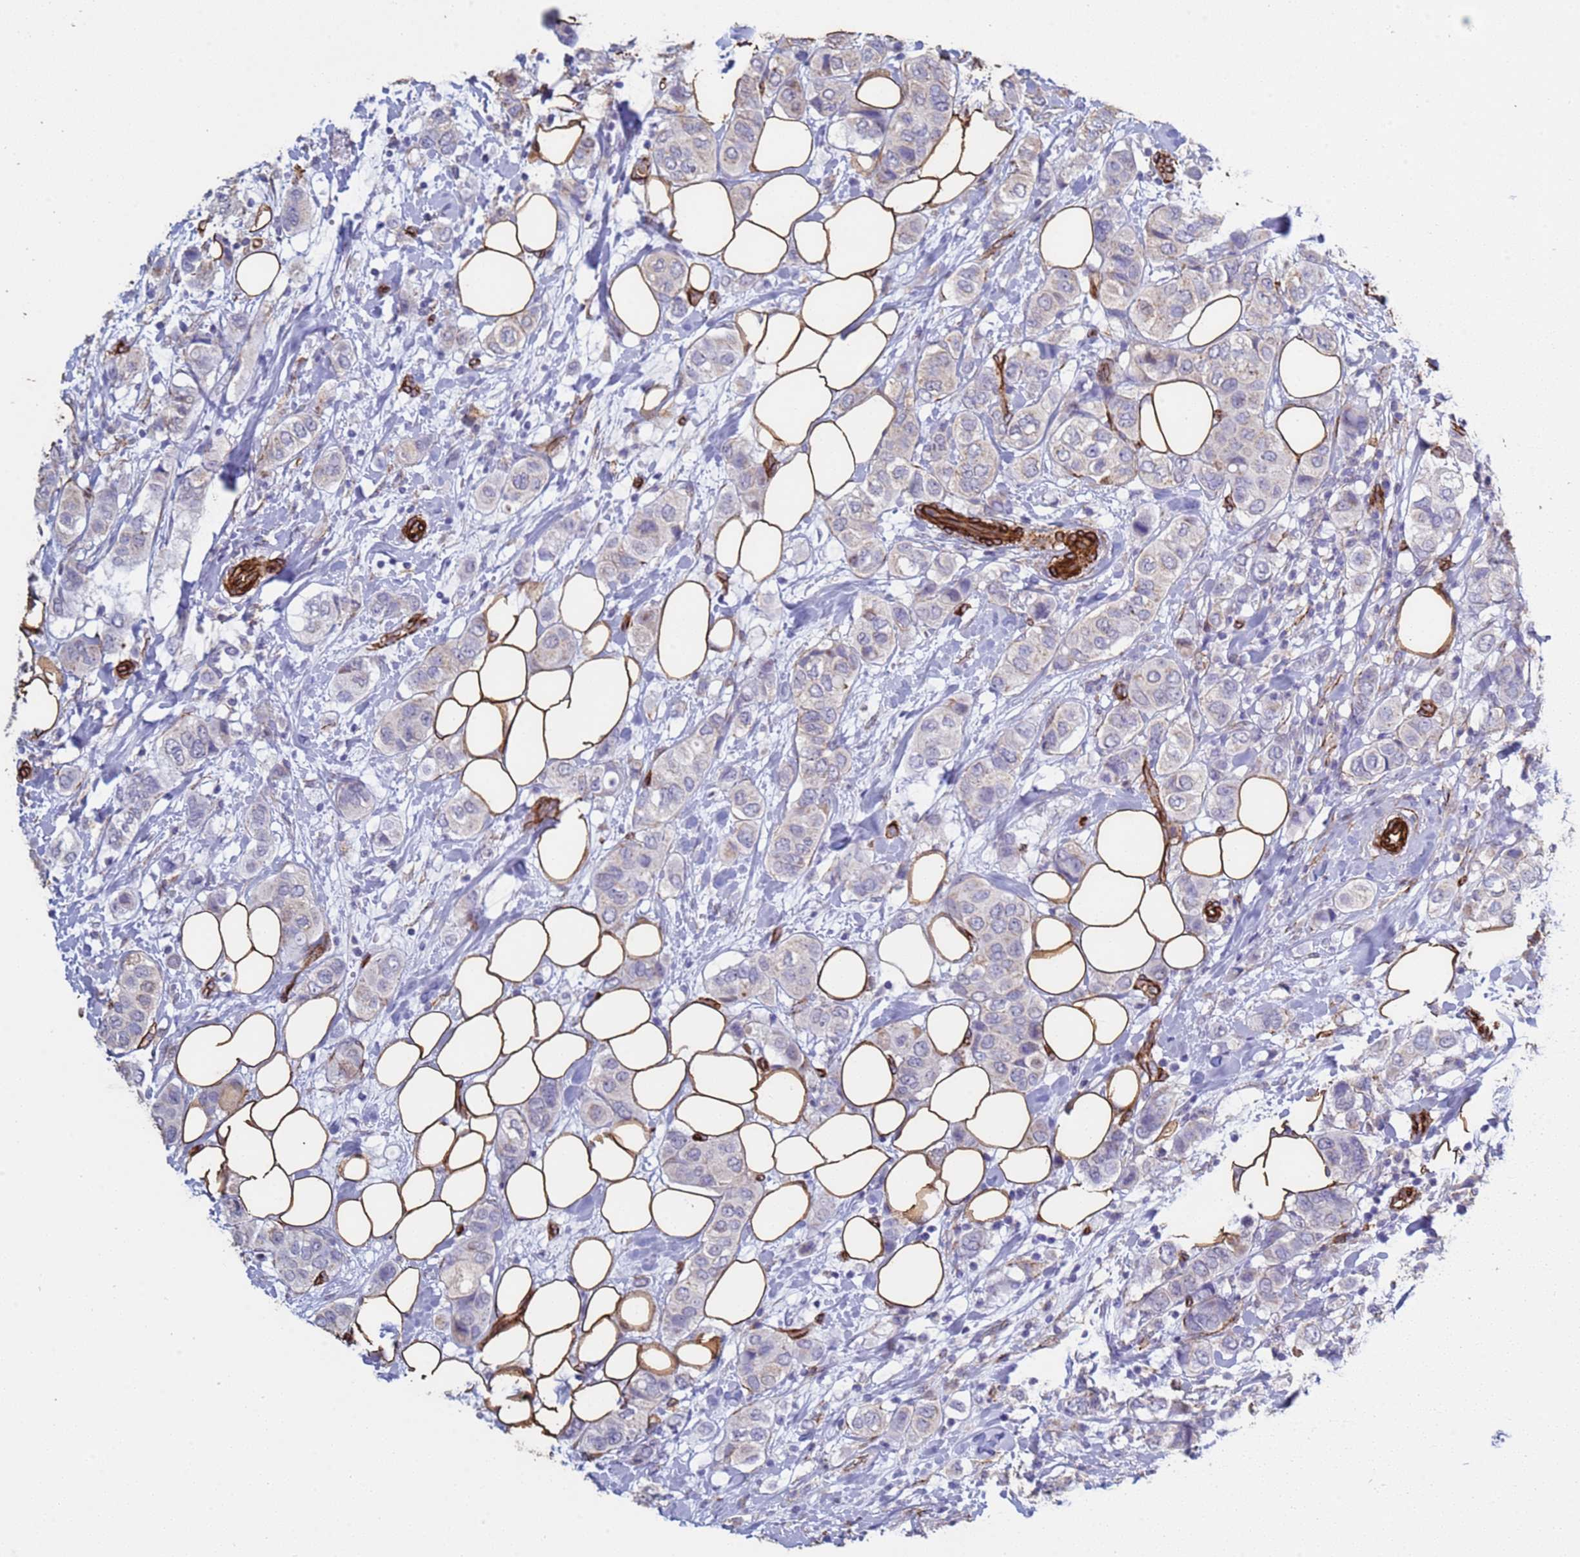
{"staining": {"intensity": "negative", "quantity": "none", "location": "none"}, "tissue": "breast cancer", "cell_type": "Tumor cells", "image_type": "cancer", "snomed": [{"axis": "morphology", "description": "Lobular carcinoma"}, {"axis": "topography", "description": "Breast"}], "caption": "Protein analysis of breast cancer (lobular carcinoma) exhibits no significant expression in tumor cells. The staining is performed using DAB brown chromogen with nuclei counter-stained in using hematoxylin.", "gene": "GASK1A", "patient": {"sex": "female", "age": 51}}